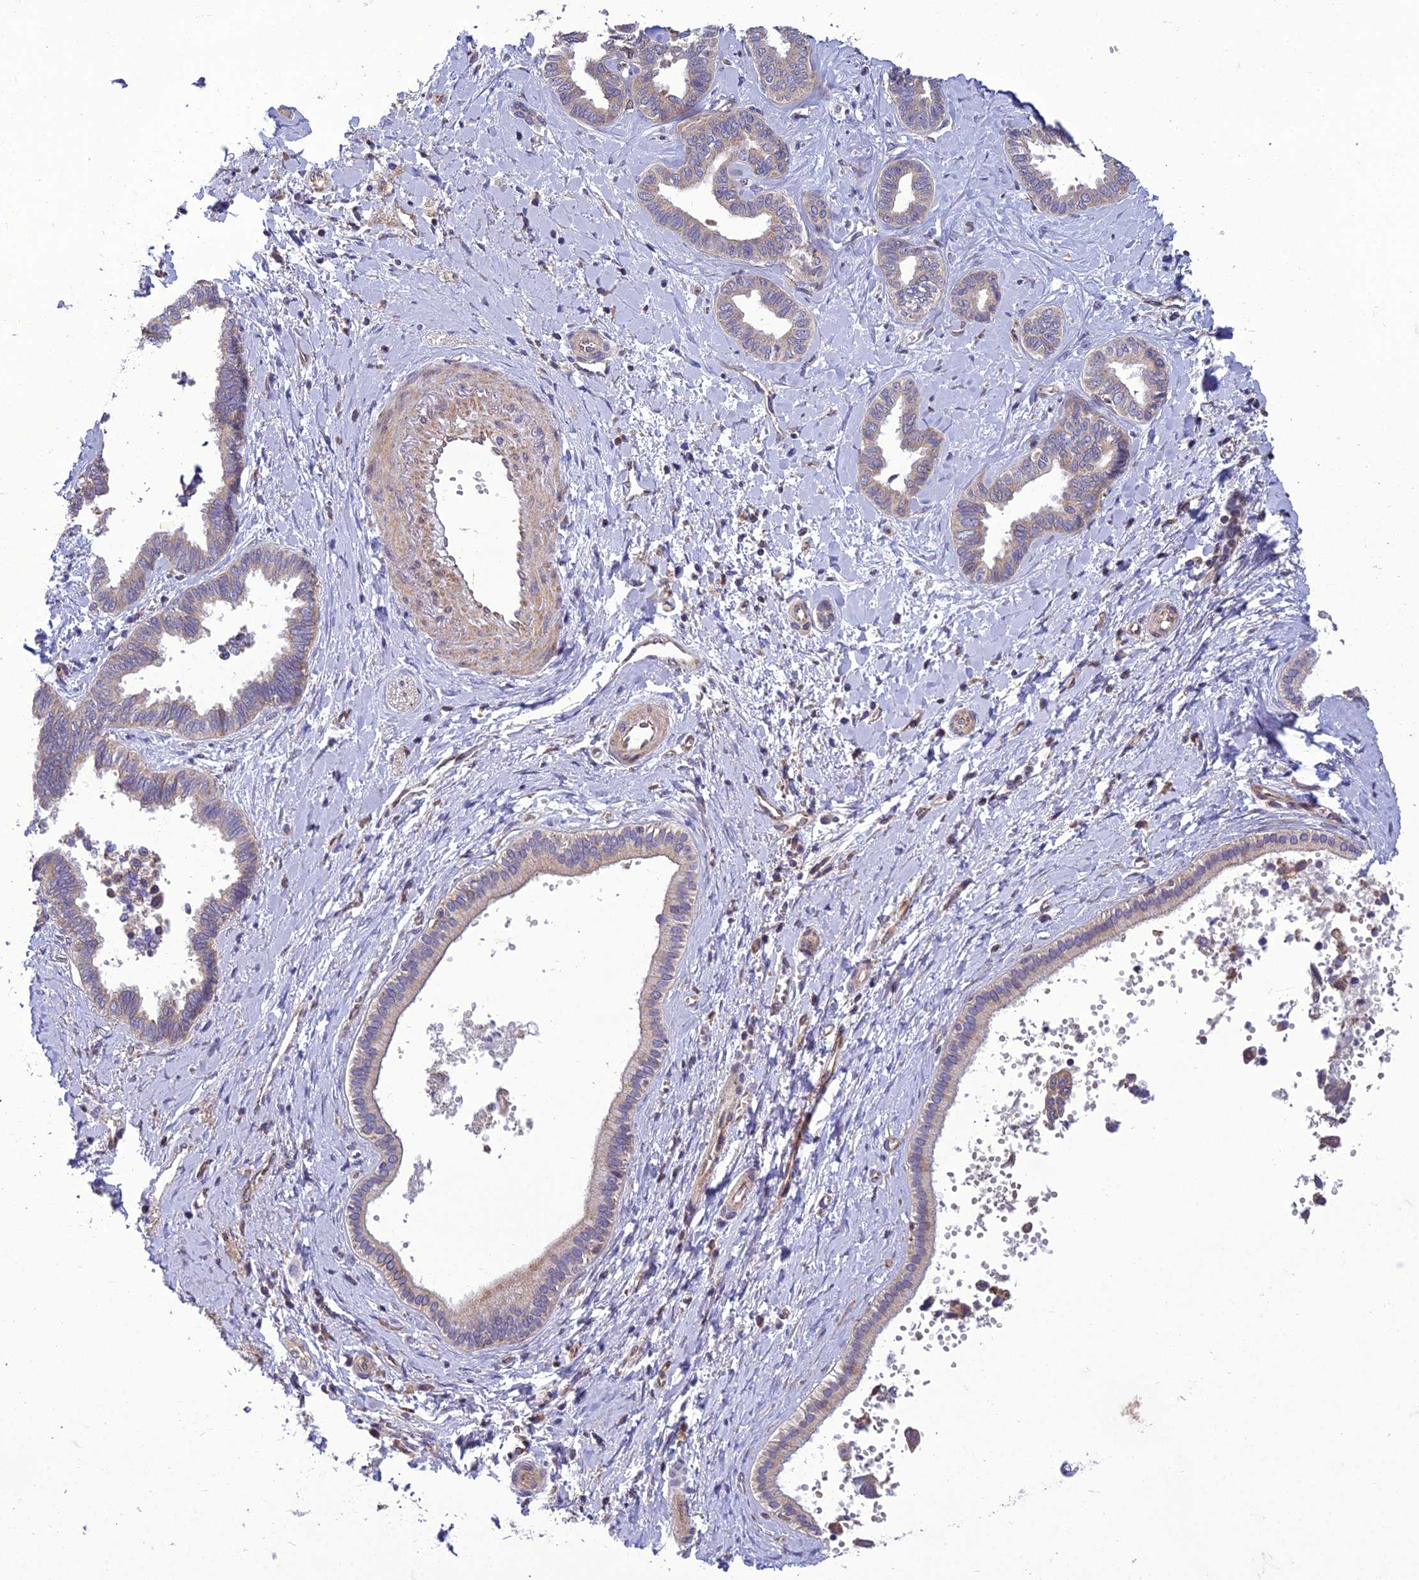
{"staining": {"intensity": "weak", "quantity": "<25%", "location": "cytoplasmic/membranous"}, "tissue": "liver cancer", "cell_type": "Tumor cells", "image_type": "cancer", "snomed": [{"axis": "morphology", "description": "Cholangiocarcinoma"}, {"axis": "topography", "description": "Liver"}], "caption": "Histopathology image shows no significant protein expression in tumor cells of liver cancer (cholangiocarcinoma).", "gene": "GIMAP1", "patient": {"sex": "female", "age": 77}}